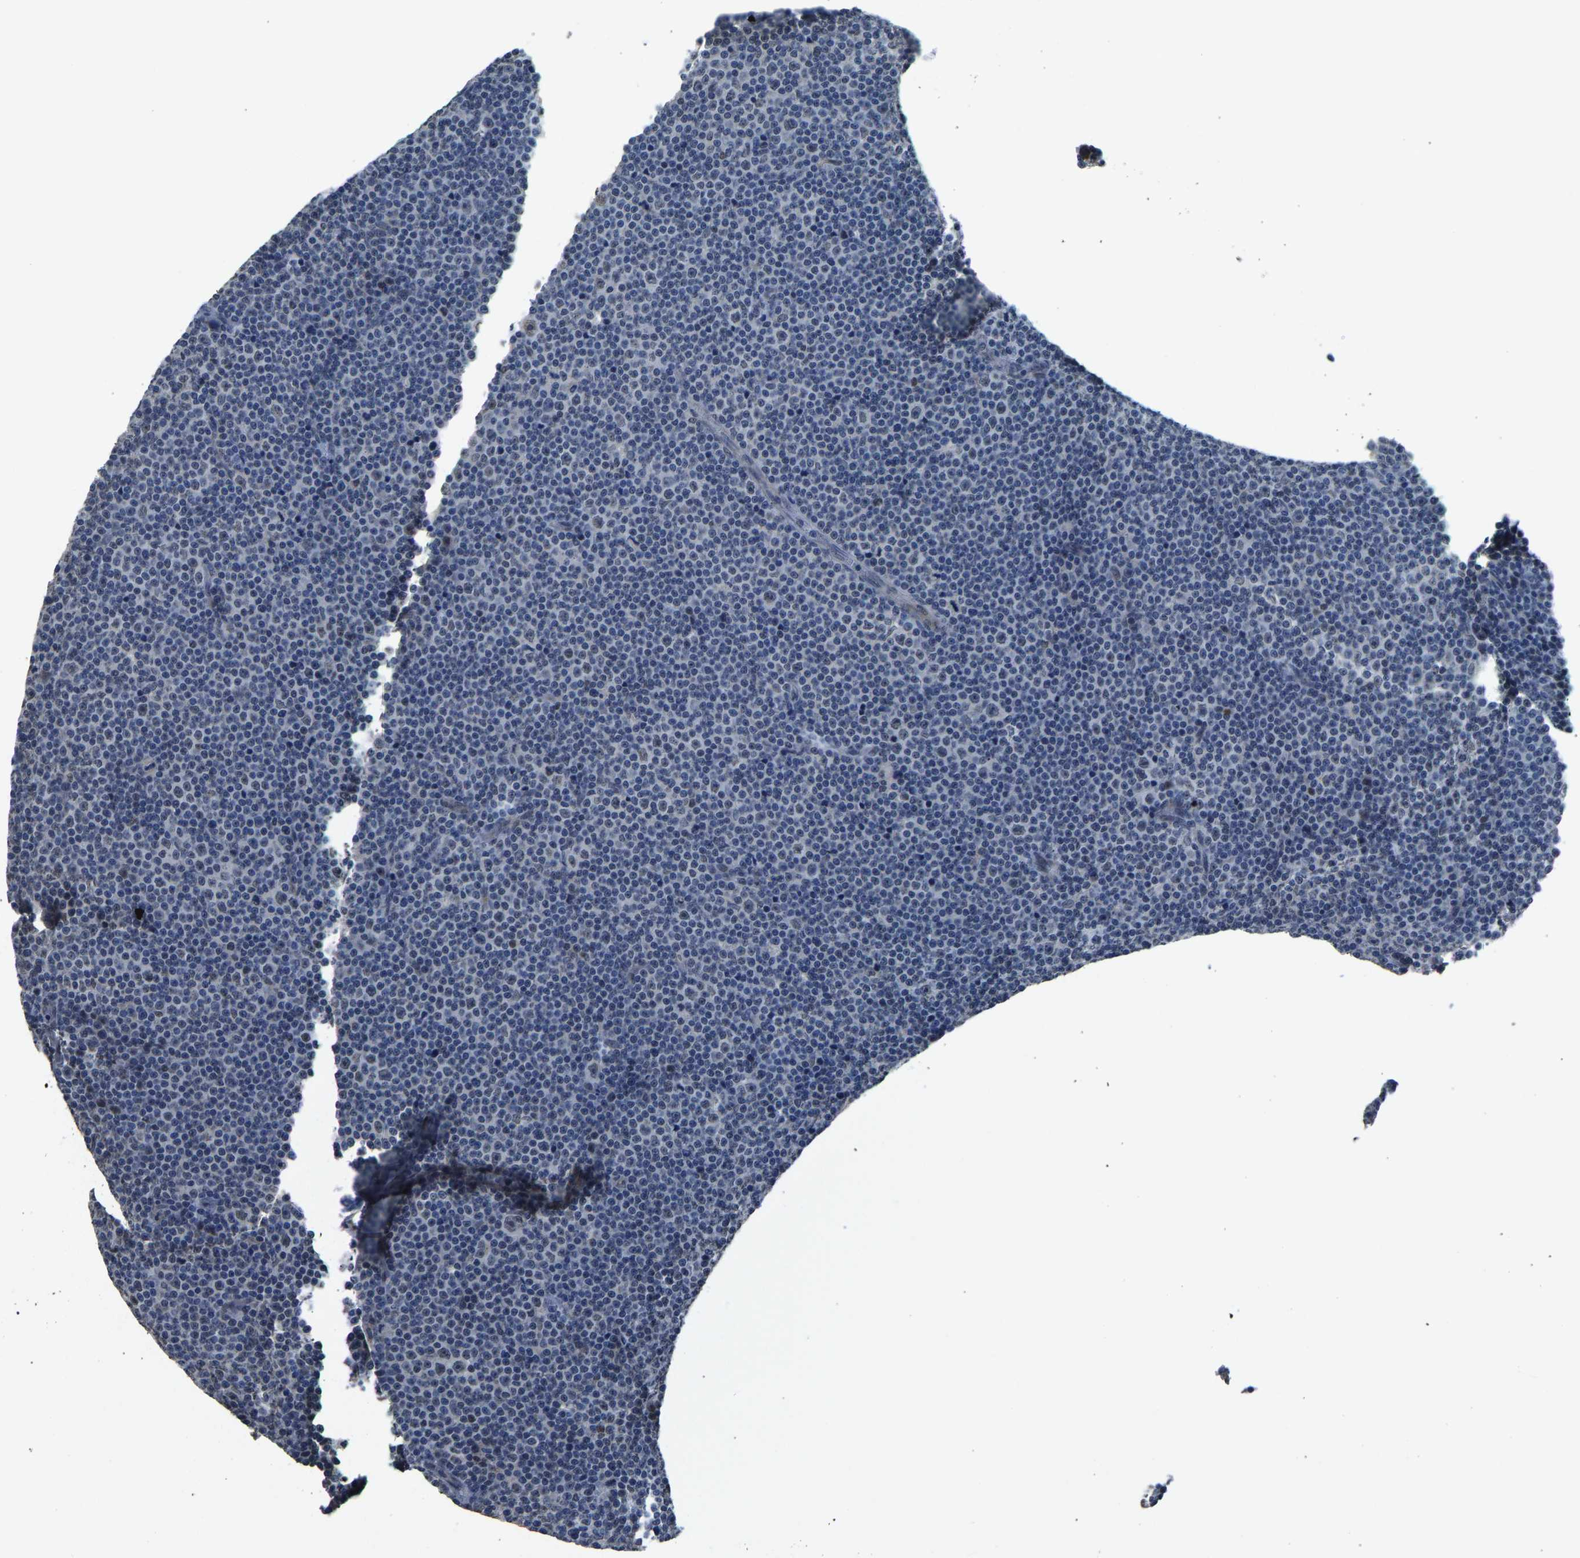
{"staining": {"intensity": "negative", "quantity": "none", "location": "none"}, "tissue": "lymphoma", "cell_type": "Tumor cells", "image_type": "cancer", "snomed": [{"axis": "morphology", "description": "Malignant lymphoma, non-Hodgkin's type, Low grade"}, {"axis": "topography", "description": "Lymph node"}], "caption": "IHC histopathology image of neoplastic tissue: lymphoma stained with DAB (3,3'-diaminobenzidine) demonstrates no significant protein staining in tumor cells. (DAB (3,3'-diaminobenzidine) immunohistochemistry (IHC) visualized using brightfield microscopy, high magnification).", "gene": "FOS", "patient": {"sex": "female", "age": 67}}